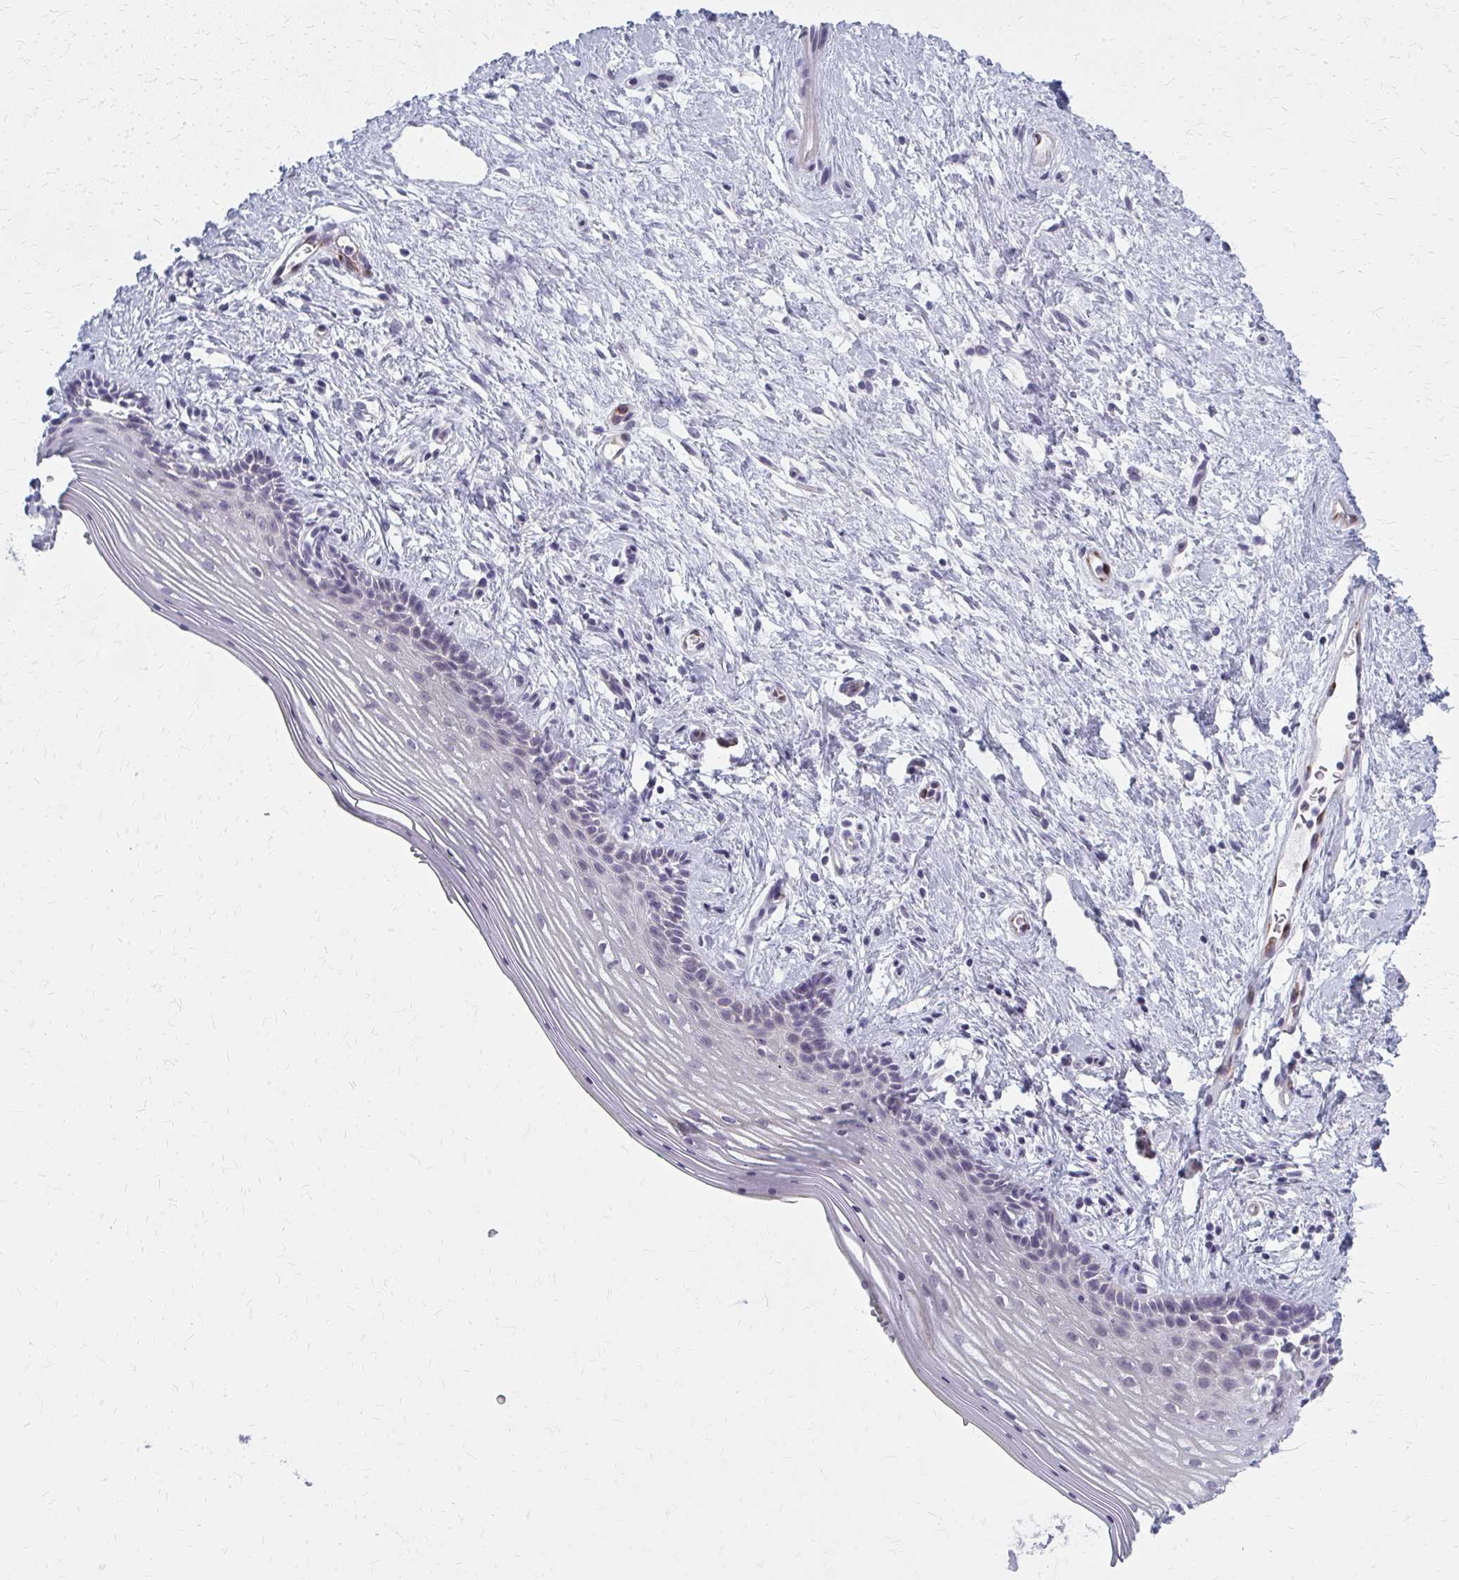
{"staining": {"intensity": "weak", "quantity": "<25%", "location": "cytoplasmic/membranous"}, "tissue": "vagina", "cell_type": "Squamous epithelial cells", "image_type": "normal", "snomed": [{"axis": "morphology", "description": "Normal tissue, NOS"}, {"axis": "topography", "description": "Vagina"}], "caption": "IHC image of normal vagina: human vagina stained with DAB exhibits no significant protein positivity in squamous epithelial cells. The staining was performed using DAB to visualize the protein expression in brown, while the nuclei were stained in blue with hematoxylin (Magnification: 20x).", "gene": "CASQ2", "patient": {"sex": "female", "age": 42}}